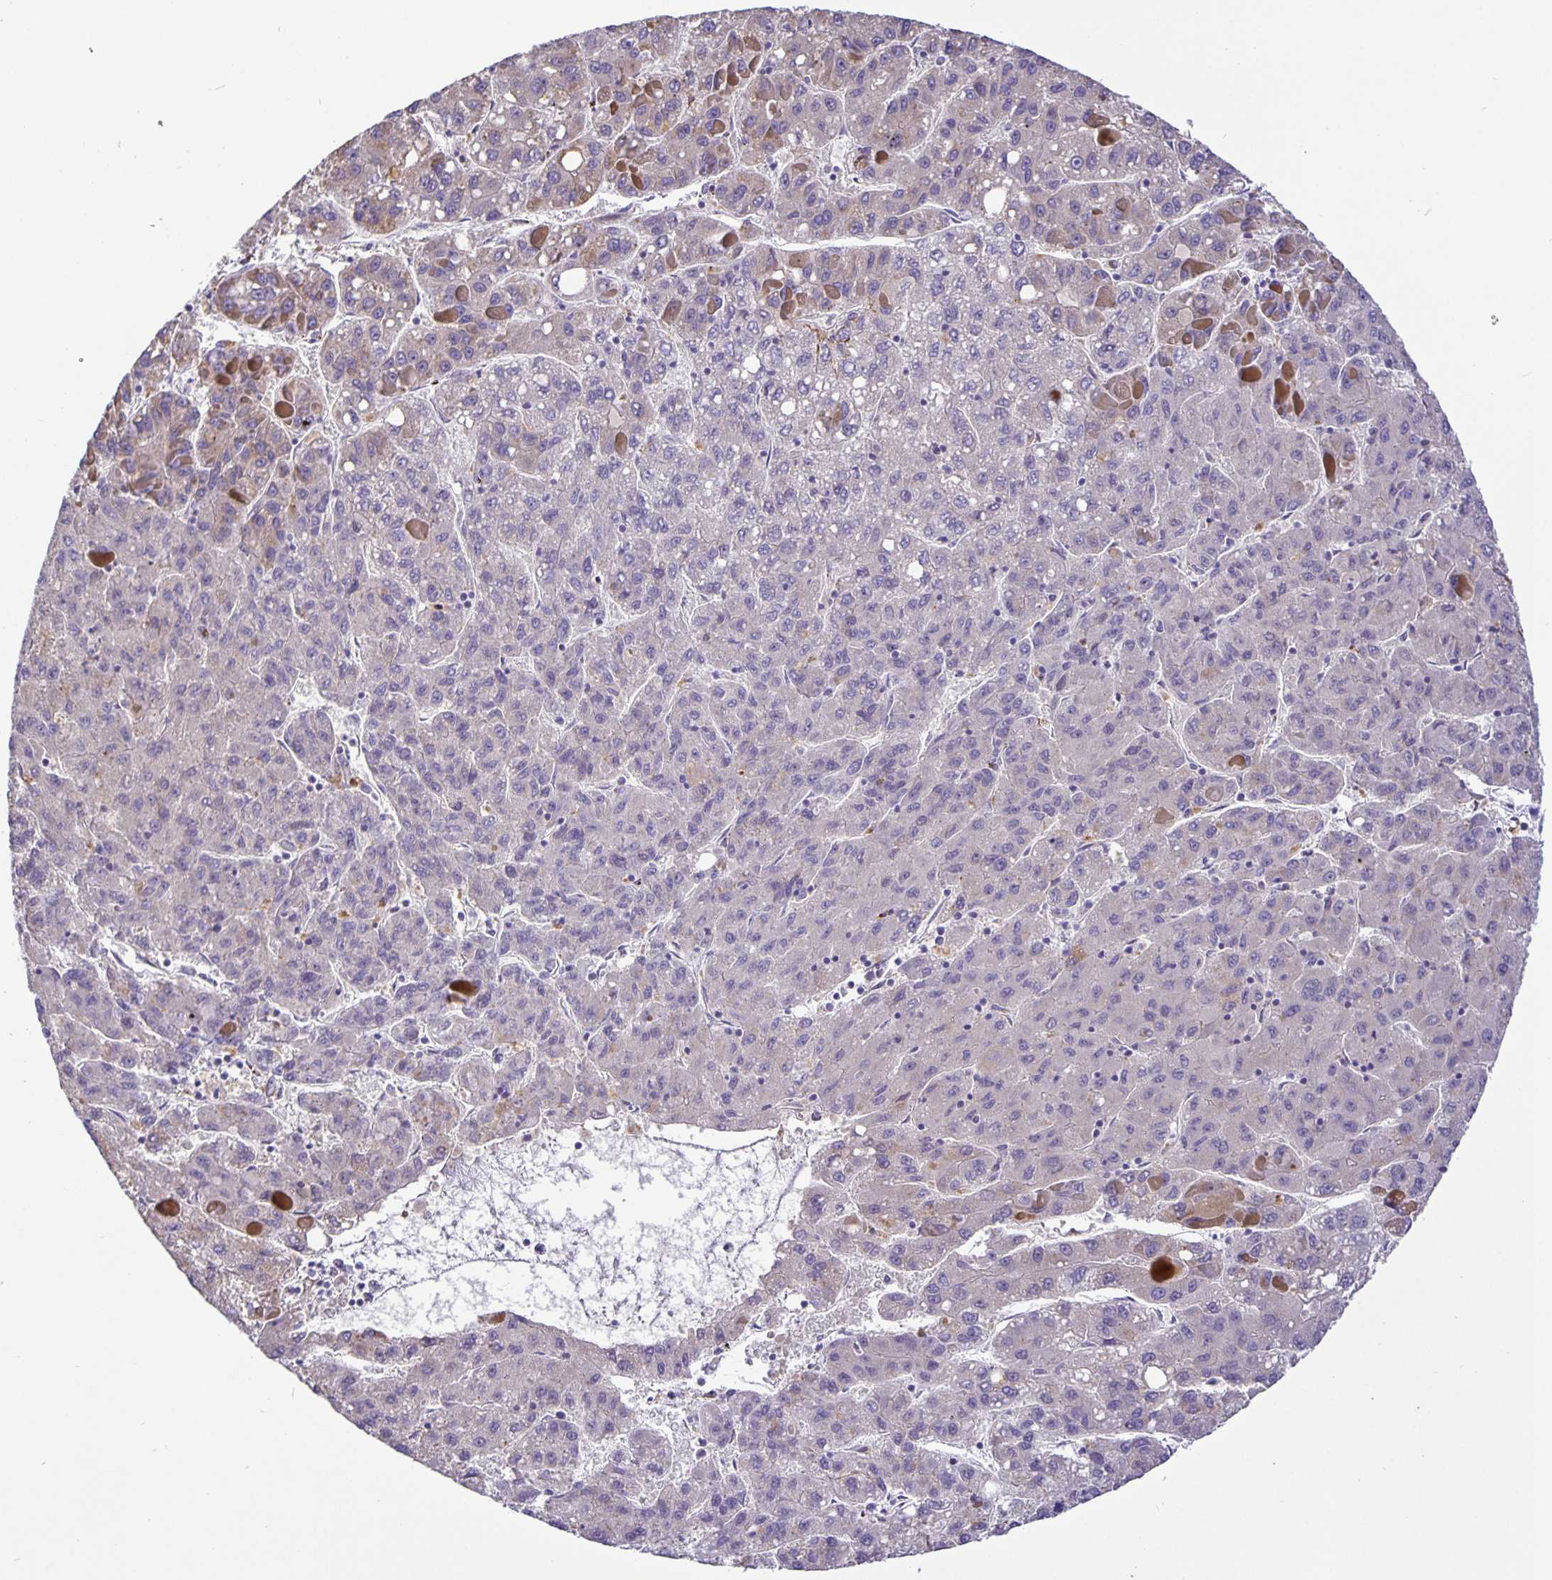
{"staining": {"intensity": "negative", "quantity": "none", "location": "none"}, "tissue": "liver cancer", "cell_type": "Tumor cells", "image_type": "cancer", "snomed": [{"axis": "morphology", "description": "Carcinoma, Hepatocellular, NOS"}, {"axis": "topography", "description": "Liver"}], "caption": "Immunohistochemistry (IHC) histopathology image of neoplastic tissue: human liver hepatocellular carcinoma stained with DAB exhibits no significant protein staining in tumor cells.", "gene": "EML6", "patient": {"sex": "female", "age": 82}}